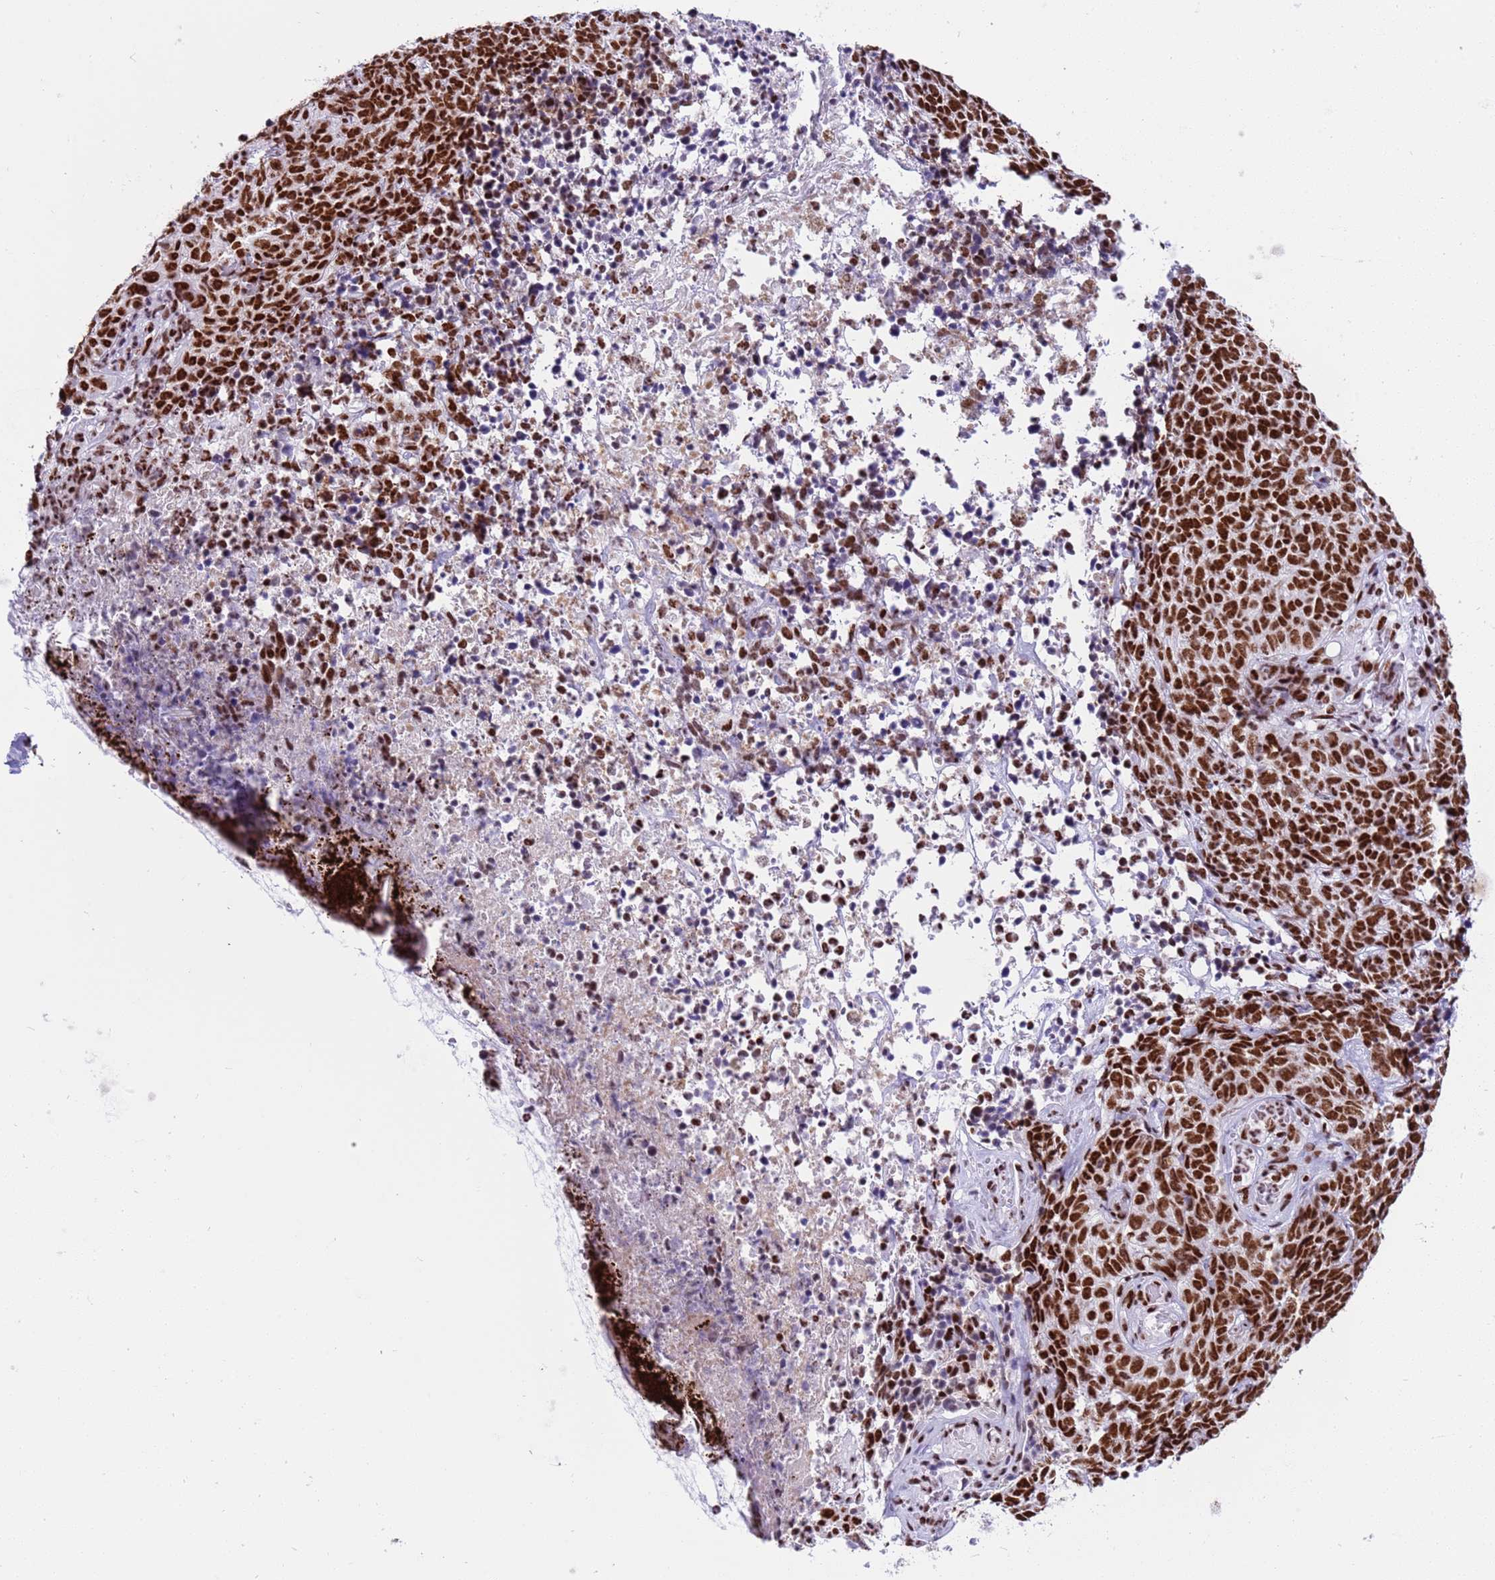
{"staining": {"intensity": "strong", "quantity": ">75%", "location": "nuclear"}, "tissue": "skin cancer", "cell_type": "Tumor cells", "image_type": "cancer", "snomed": [{"axis": "morphology", "description": "Basal cell carcinoma"}, {"axis": "topography", "description": "Skin"}], "caption": "Immunohistochemical staining of human skin cancer displays strong nuclear protein staining in approximately >75% of tumor cells.", "gene": "RALY", "patient": {"sex": "female", "age": 84}}